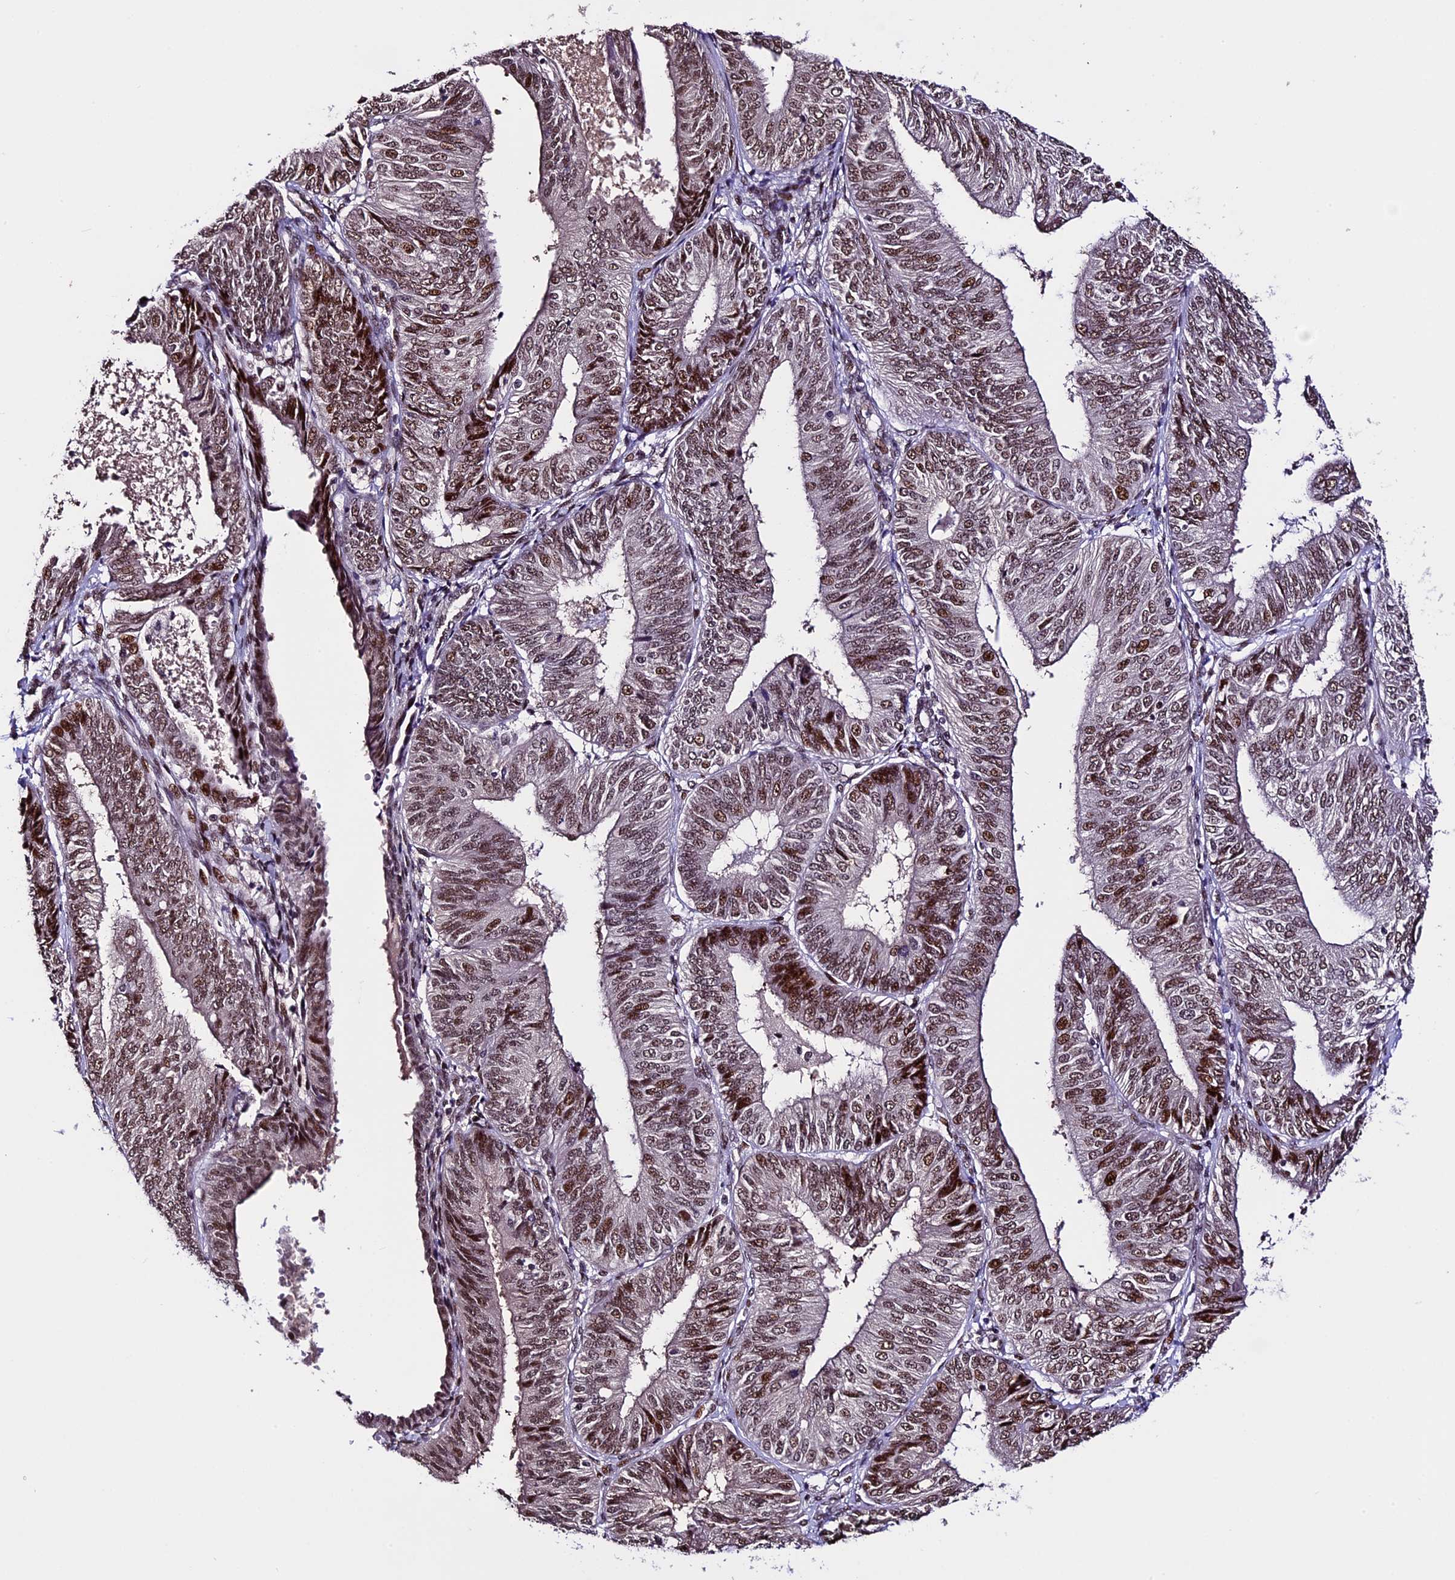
{"staining": {"intensity": "moderate", "quantity": ">75%", "location": "nuclear"}, "tissue": "endometrial cancer", "cell_type": "Tumor cells", "image_type": "cancer", "snomed": [{"axis": "morphology", "description": "Adenocarcinoma, NOS"}, {"axis": "topography", "description": "Endometrium"}], "caption": "IHC image of neoplastic tissue: endometrial adenocarcinoma stained using IHC displays medium levels of moderate protein expression localized specifically in the nuclear of tumor cells, appearing as a nuclear brown color.", "gene": "TCP11L2", "patient": {"sex": "female", "age": 58}}